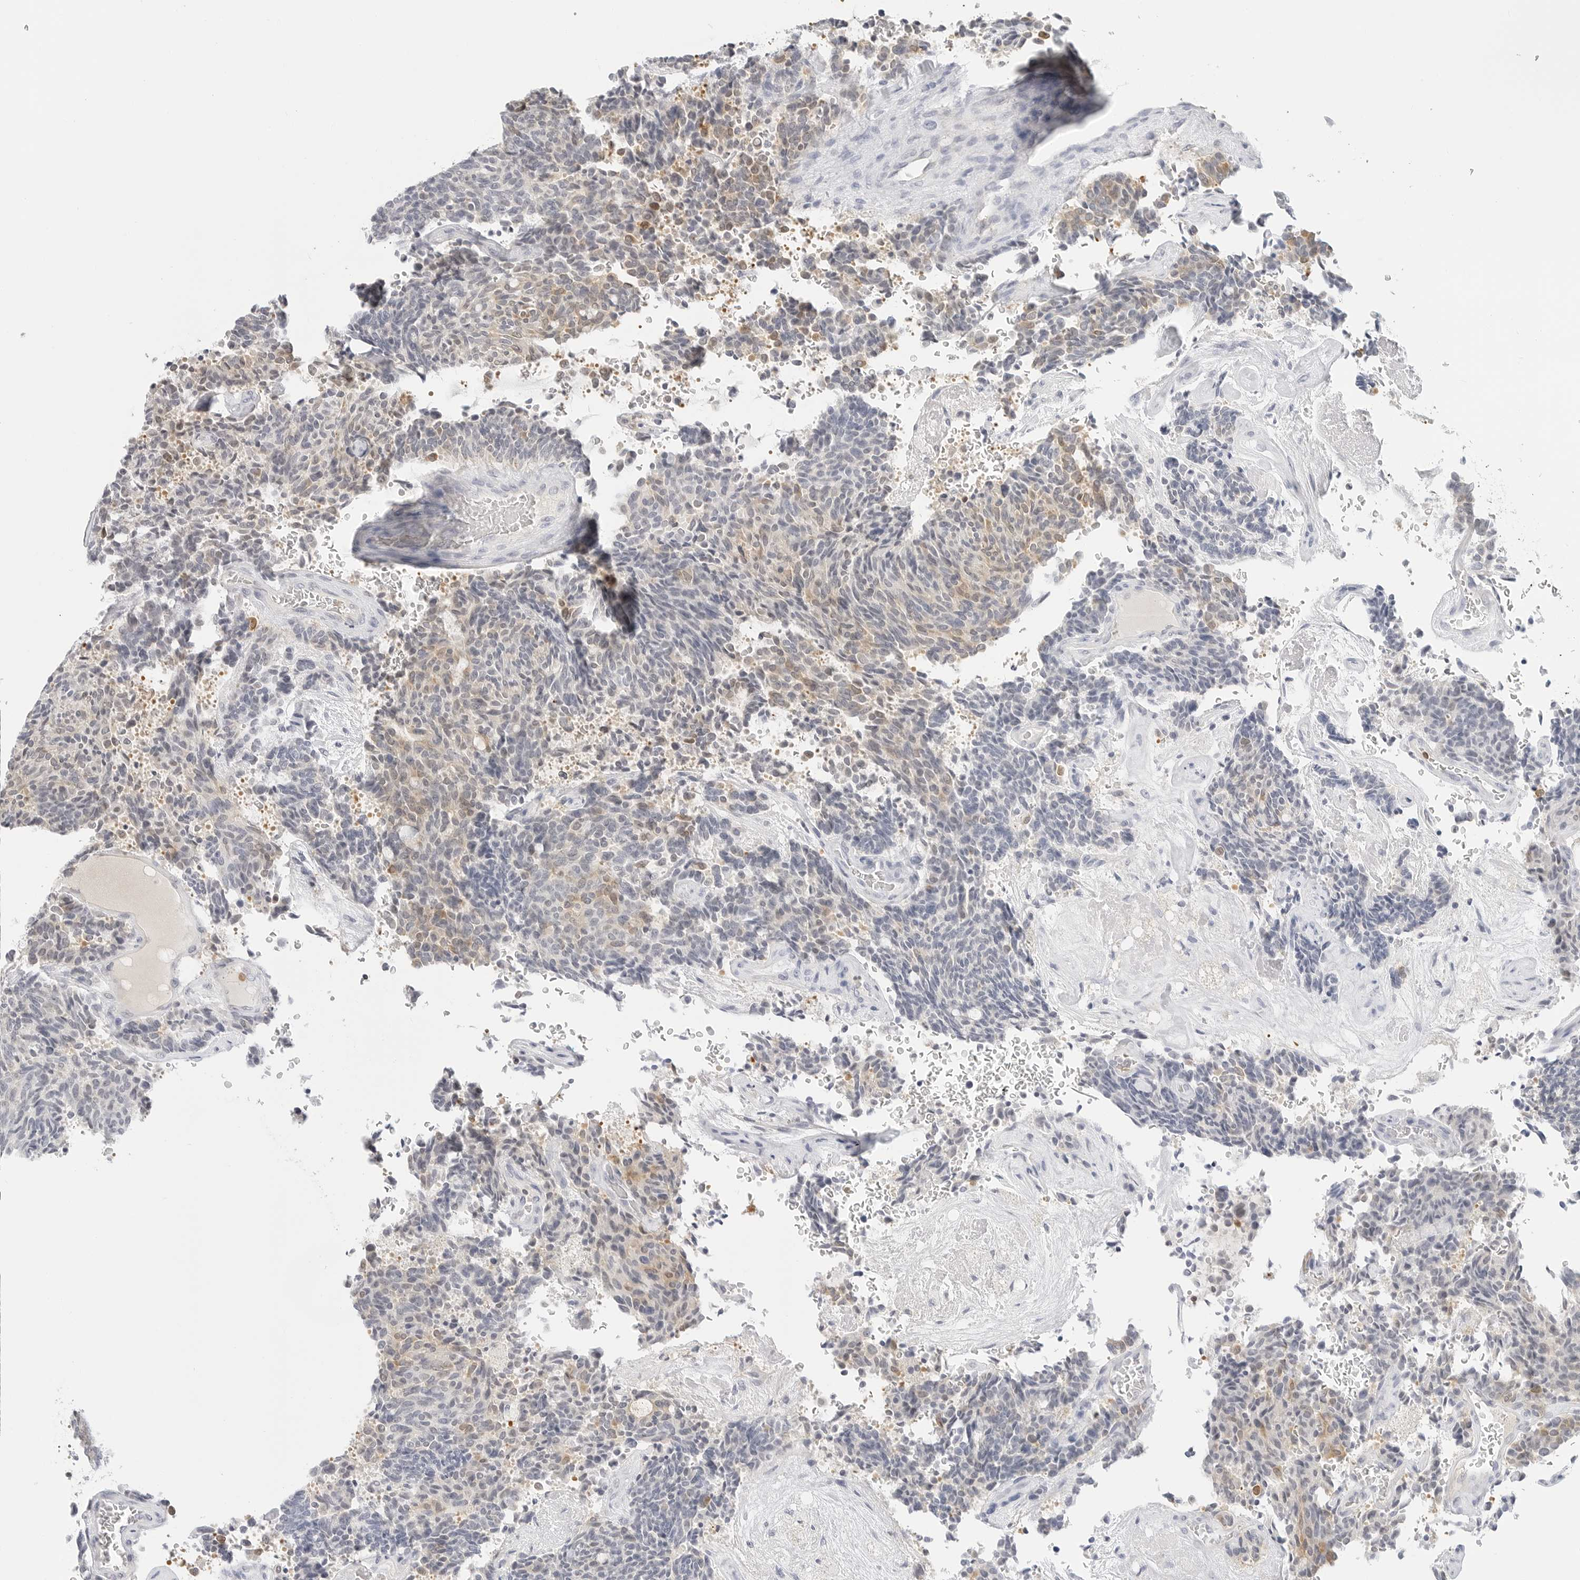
{"staining": {"intensity": "weak", "quantity": "25%-75%", "location": "cytoplasmic/membranous"}, "tissue": "carcinoid", "cell_type": "Tumor cells", "image_type": "cancer", "snomed": [{"axis": "morphology", "description": "Carcinoid, malignant, NOS"}, {"axis": "topography", "description": "Pancreas"}], "caption": "A photomicrograph of human carcinoid stained for a protein exhibits weak cytoplasmic/membranous brown staining in tumor cells. (DAB = brown stain, brightfield microscopy at high magnification).", "gene": "SLC9A3R1", "patient": {"sex": "female", "age": 54}}